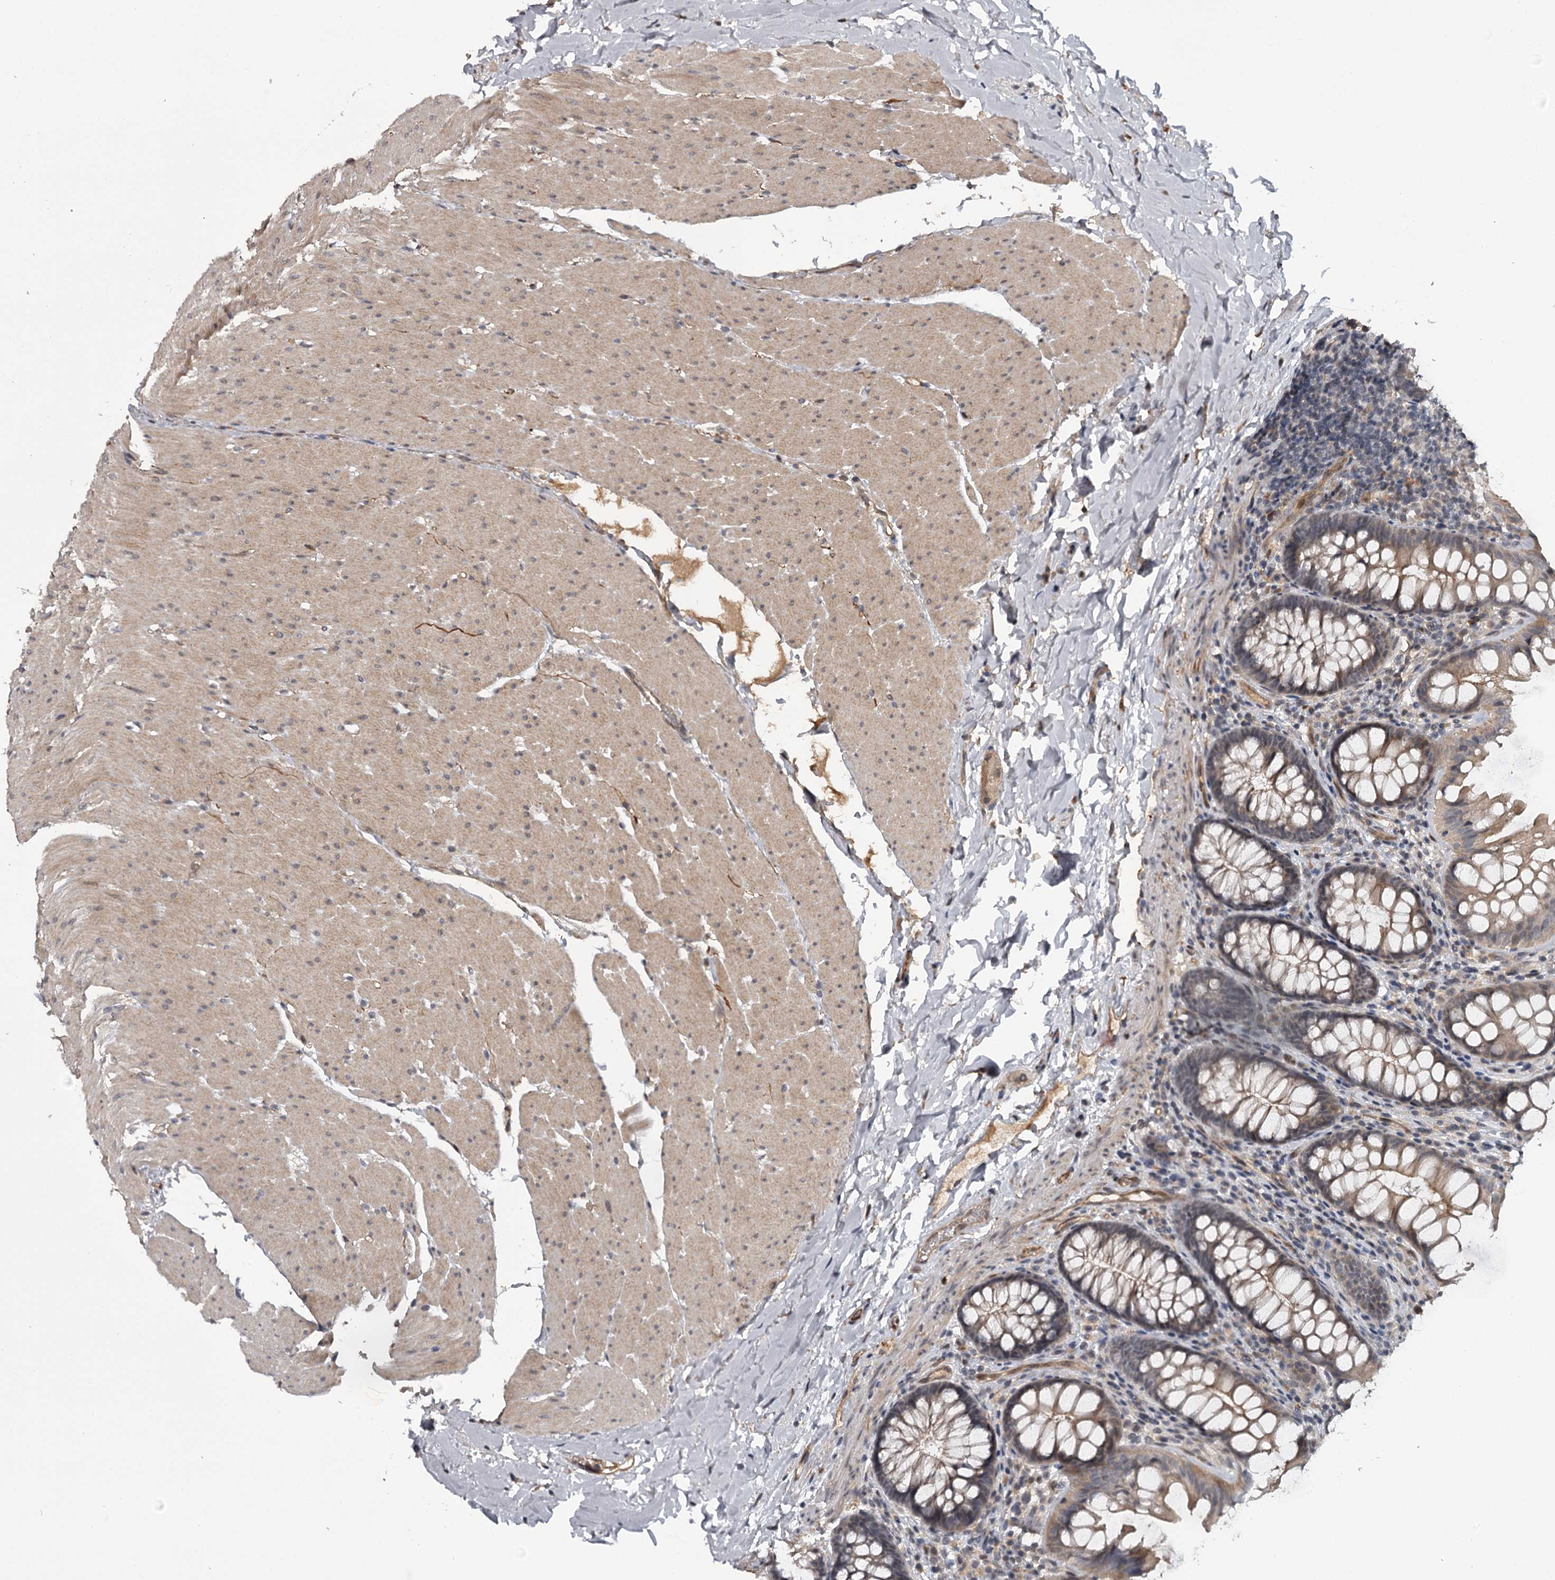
{"staining": {"intensity": "weak", "quantity": ">75%", "location": "cytoplasmic/membranous"}, "tissue": "colon", "cell_type": "Endothelial cells", "image_type": "normal", "snomed": [{"axis": "morphology", "description": "Normal tissue, NOS"}, {"axis": "topography", "description": "Colon"}], "caption": "Weak cytoplasmic/membranous expression for a protein is appreciated in about >75% of endothelial cells of benign colon using immunohistochemistry (IHC).", "gene": "CWF19L2", "patient": {"sex": "female", "age": 62}}